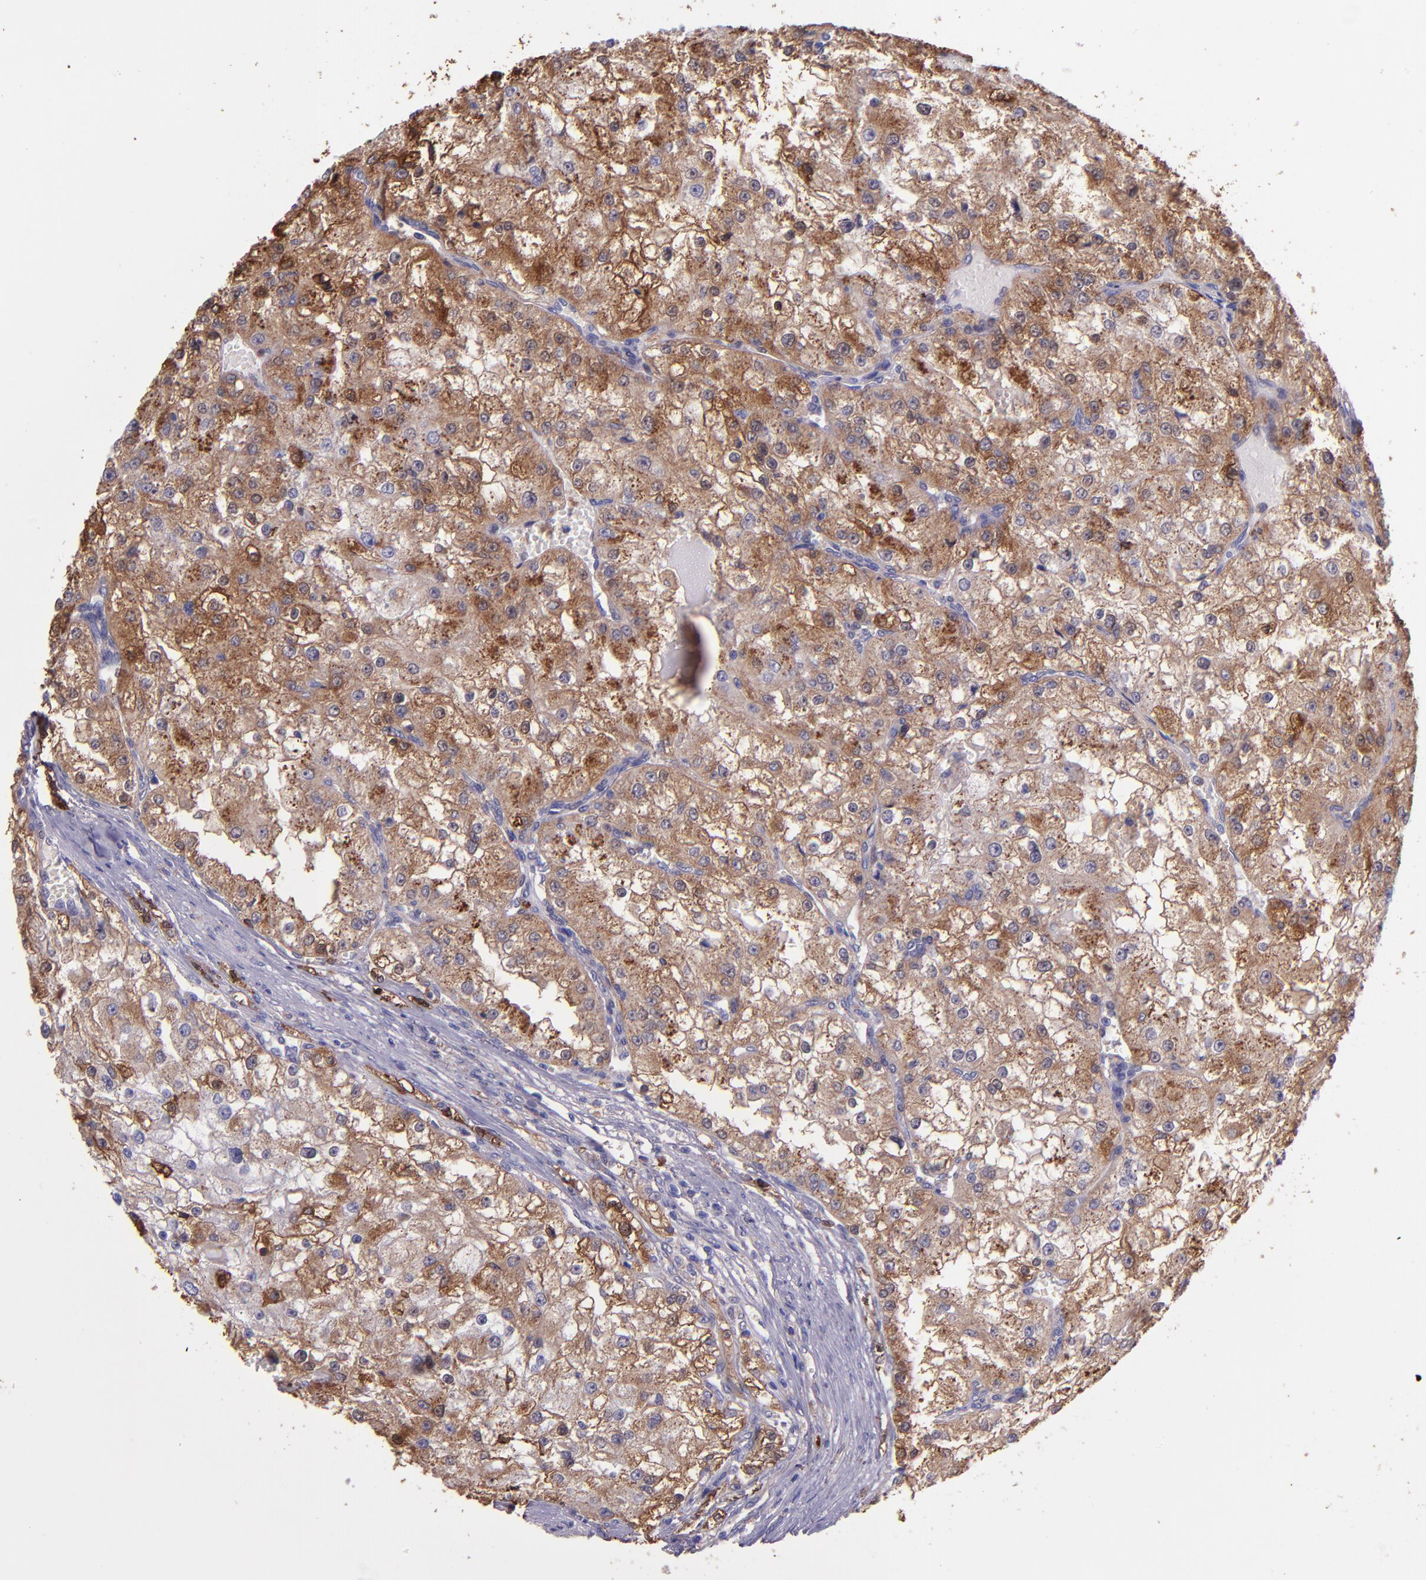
{"staining": {"intensity": "moderate", "quantity": ">75%", "location": "cytoplasmic/membranous"}, "tissue": "renal cancer", "cell_type": "Tumor cells", "image_type": "cancer", "snomed": [{"axis": "morphology", "description": "Adenocarcinoma, NOS"}, {"axis": "topography", "description": "Kidney"}], "caption": "Immunohistochemistry (IHC) micrograph of human renal adenocarcinoma stained for a protein (brown), which demonstrates medium levels of moderate cytoplasmic/membranous positivity in approximately >75% of tumor cells.", "gene": "WASHC1", "patient": {"sex": "female", "age": 74}}